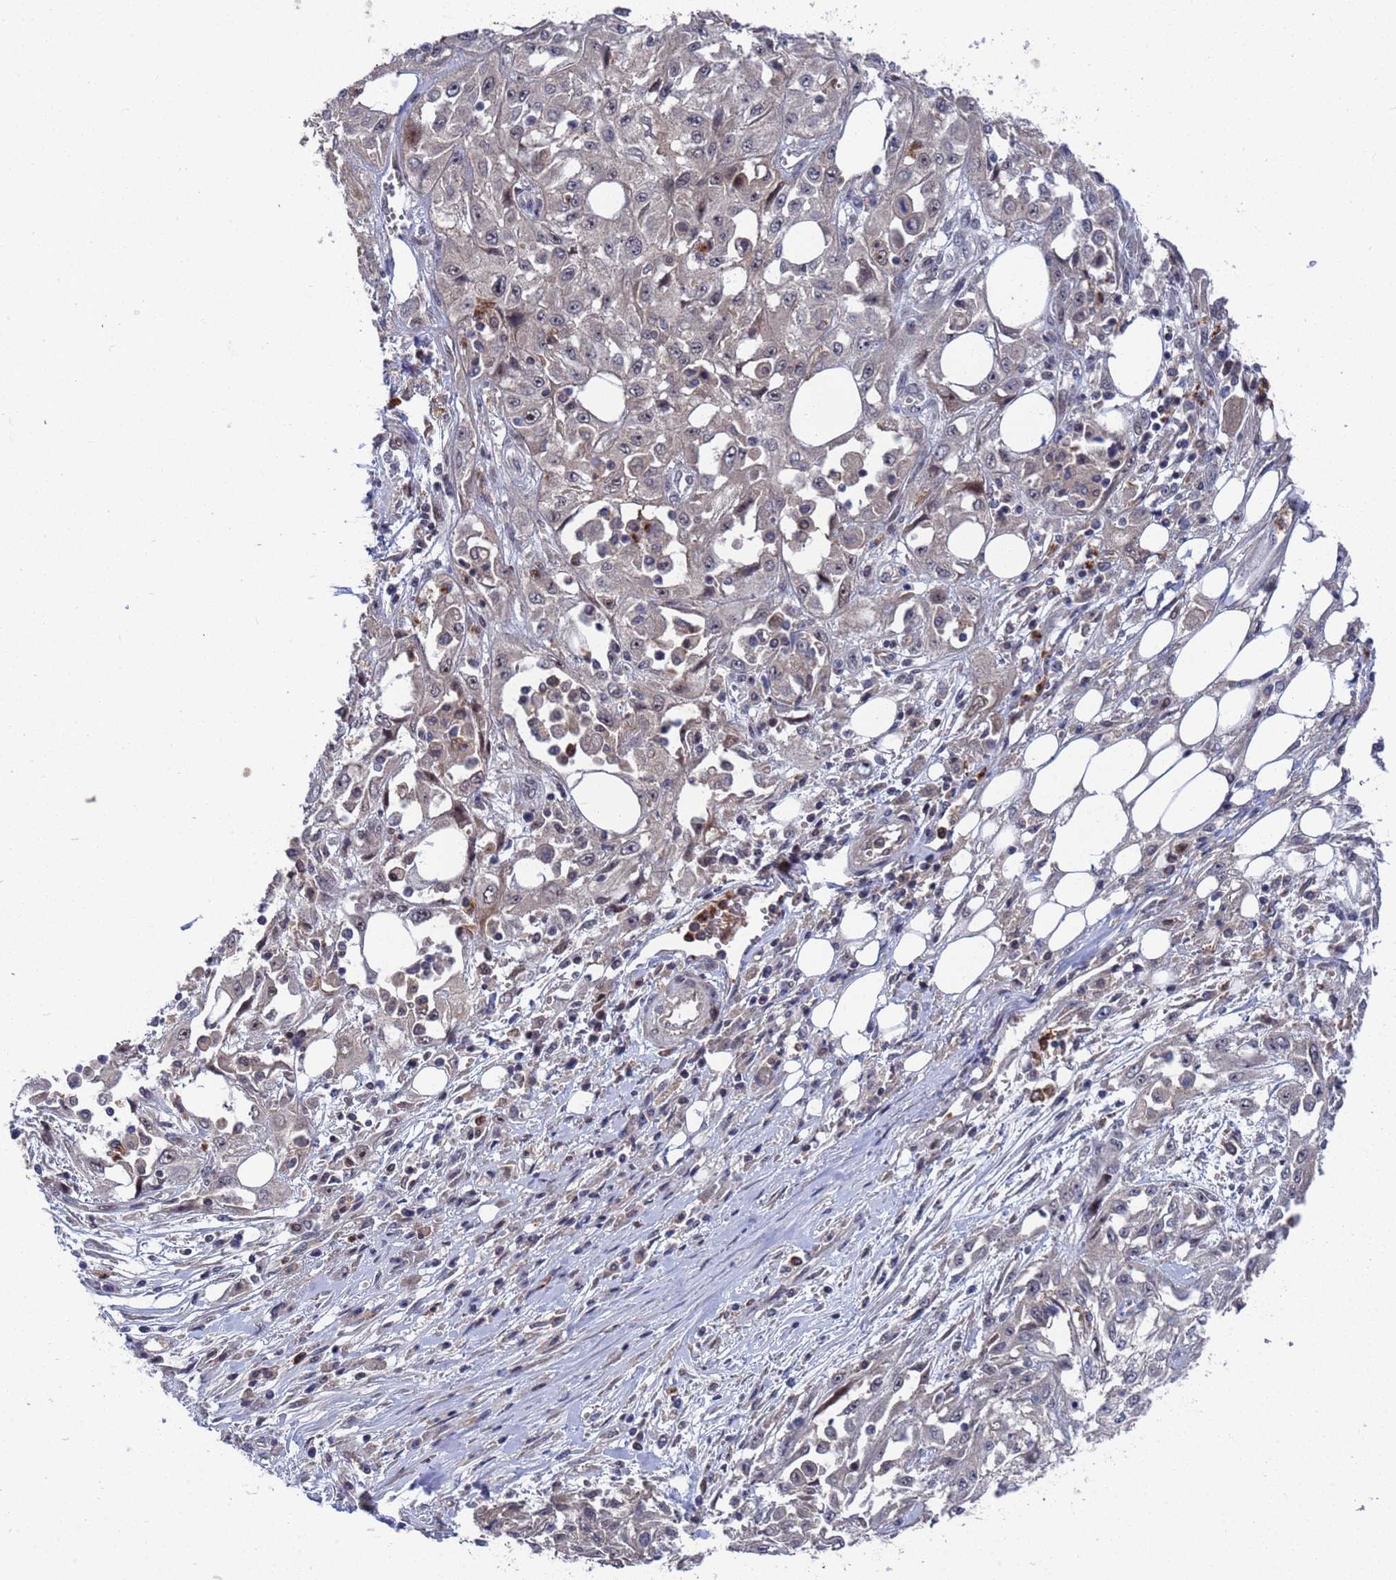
{"staining": {"intensity": "negative", "quantity": "none", "location": "none"}, "tissue": "skin cancer", "cell_type": "Tumor cells", "image_type": "cancer", "snomed": [{"axis": "morphology", "description": "Squamous cell carcinoma, NOS"}, {"axis": "morphology", "description": "Squamous cell carcinoma, metastatic, NOS"}, {"axis": "topography", "description": "Skin"}, {"axis": "topography", "description": "Lymph node"}], "caption": "An immunohistochemistry image of skin cancer is shown. There is no staining in tumor cells of skin cancer.", "gene": "TMBIM6", "patient": {"sex": "male", "age": 75}}